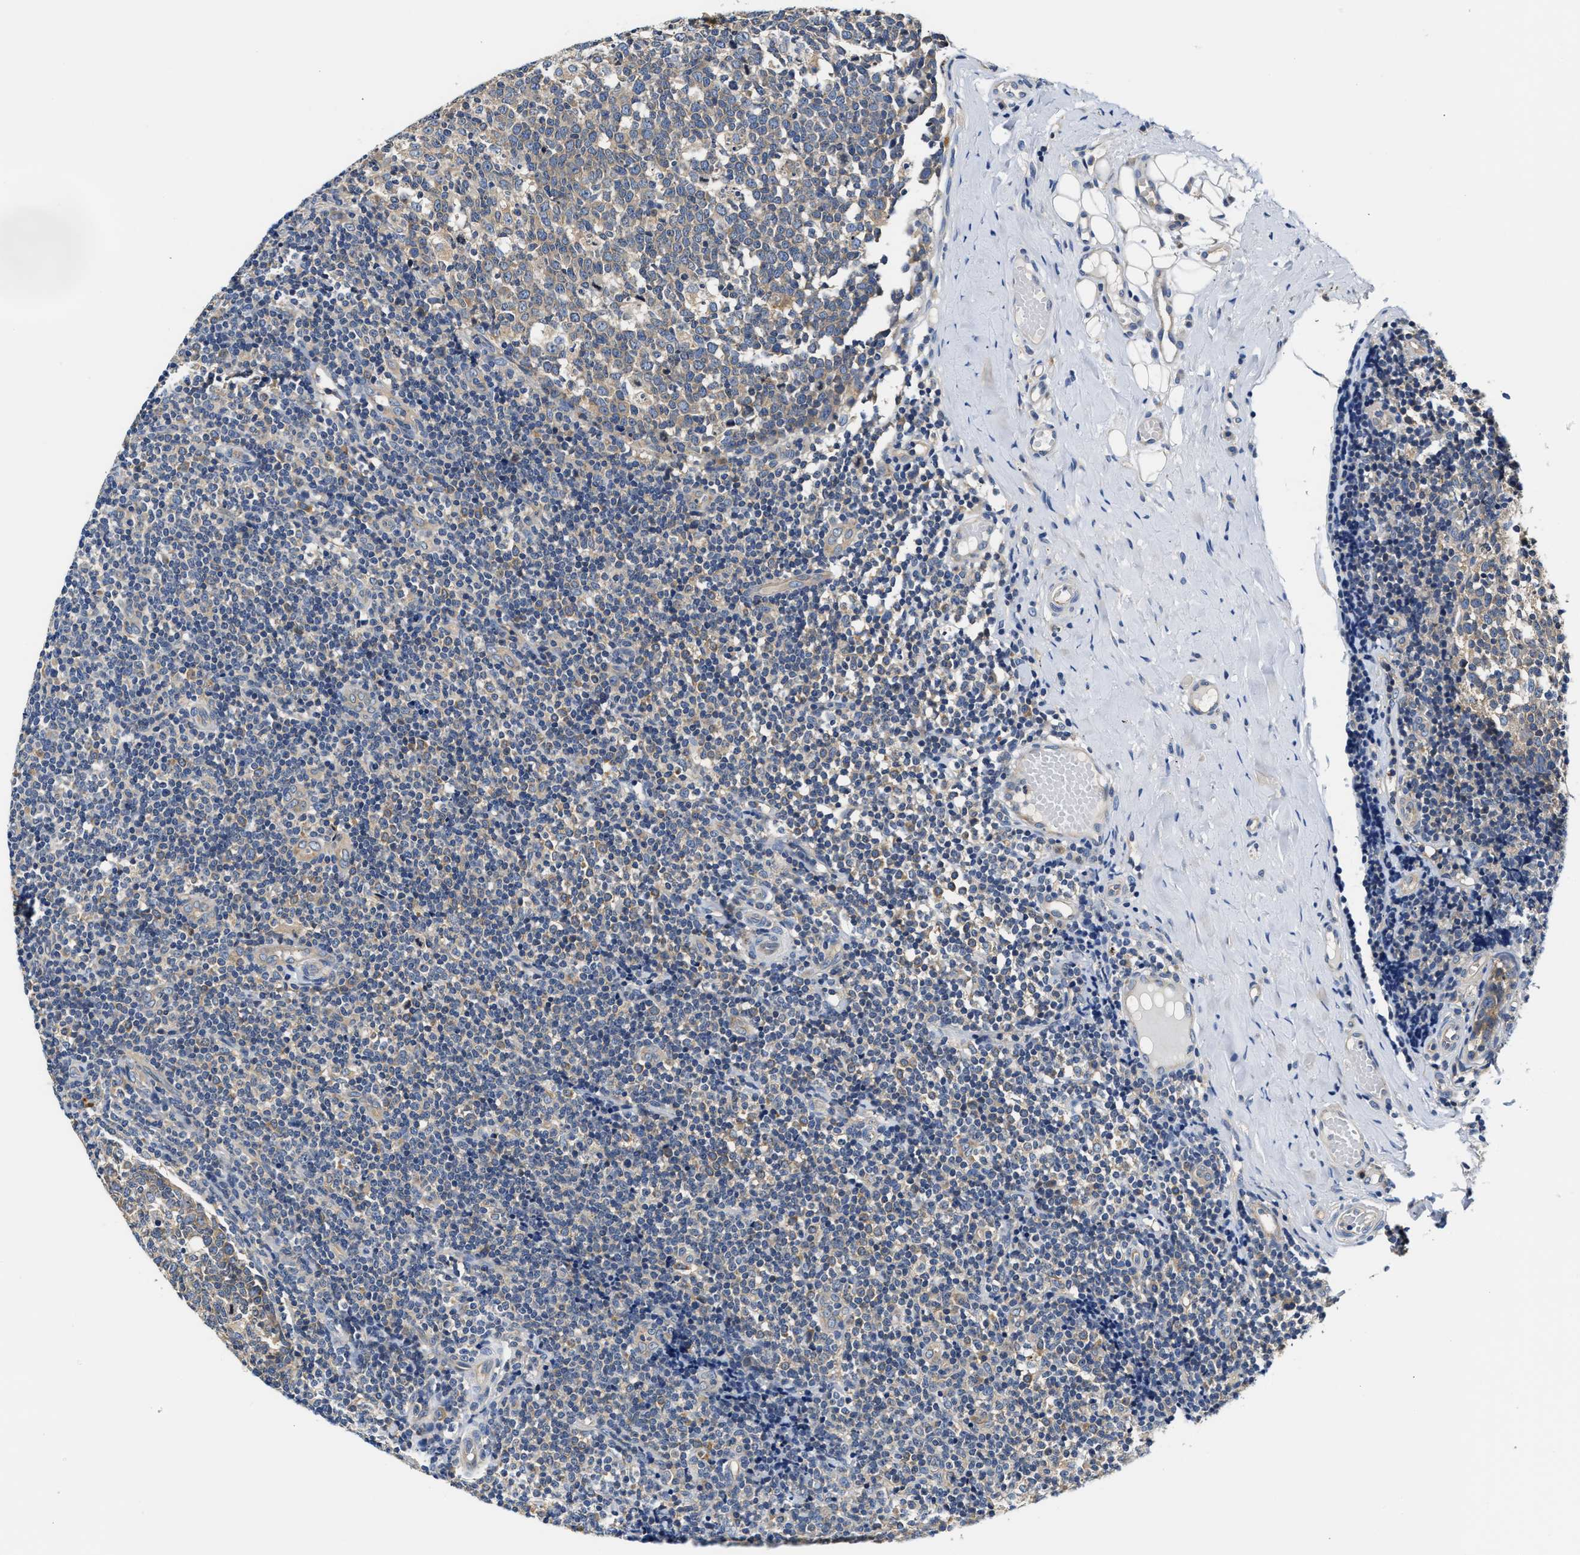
{"staining": {"intensity": "weak", "quantity": "25%-75%", "location": "cytoplasmic/membranous"}, "tissue": "tonsil", "cell_type": "Germinal center cells", "image_type": "normal", "snomed": [{"axis": "morphology", "description": "Normal tissue, NOS"}, {"axis": "topography", "description": "Tonsil"}], "caption": "Weak cytoplasmic/membranous protein staining is appreciated in about 25%-75% of germinal center cells in tonsil. (DAB IHC, brown staining for protein, blue staining for nuclei).", "gene": "FAM185A", "patient": {"sex": "female", "age": 19}}